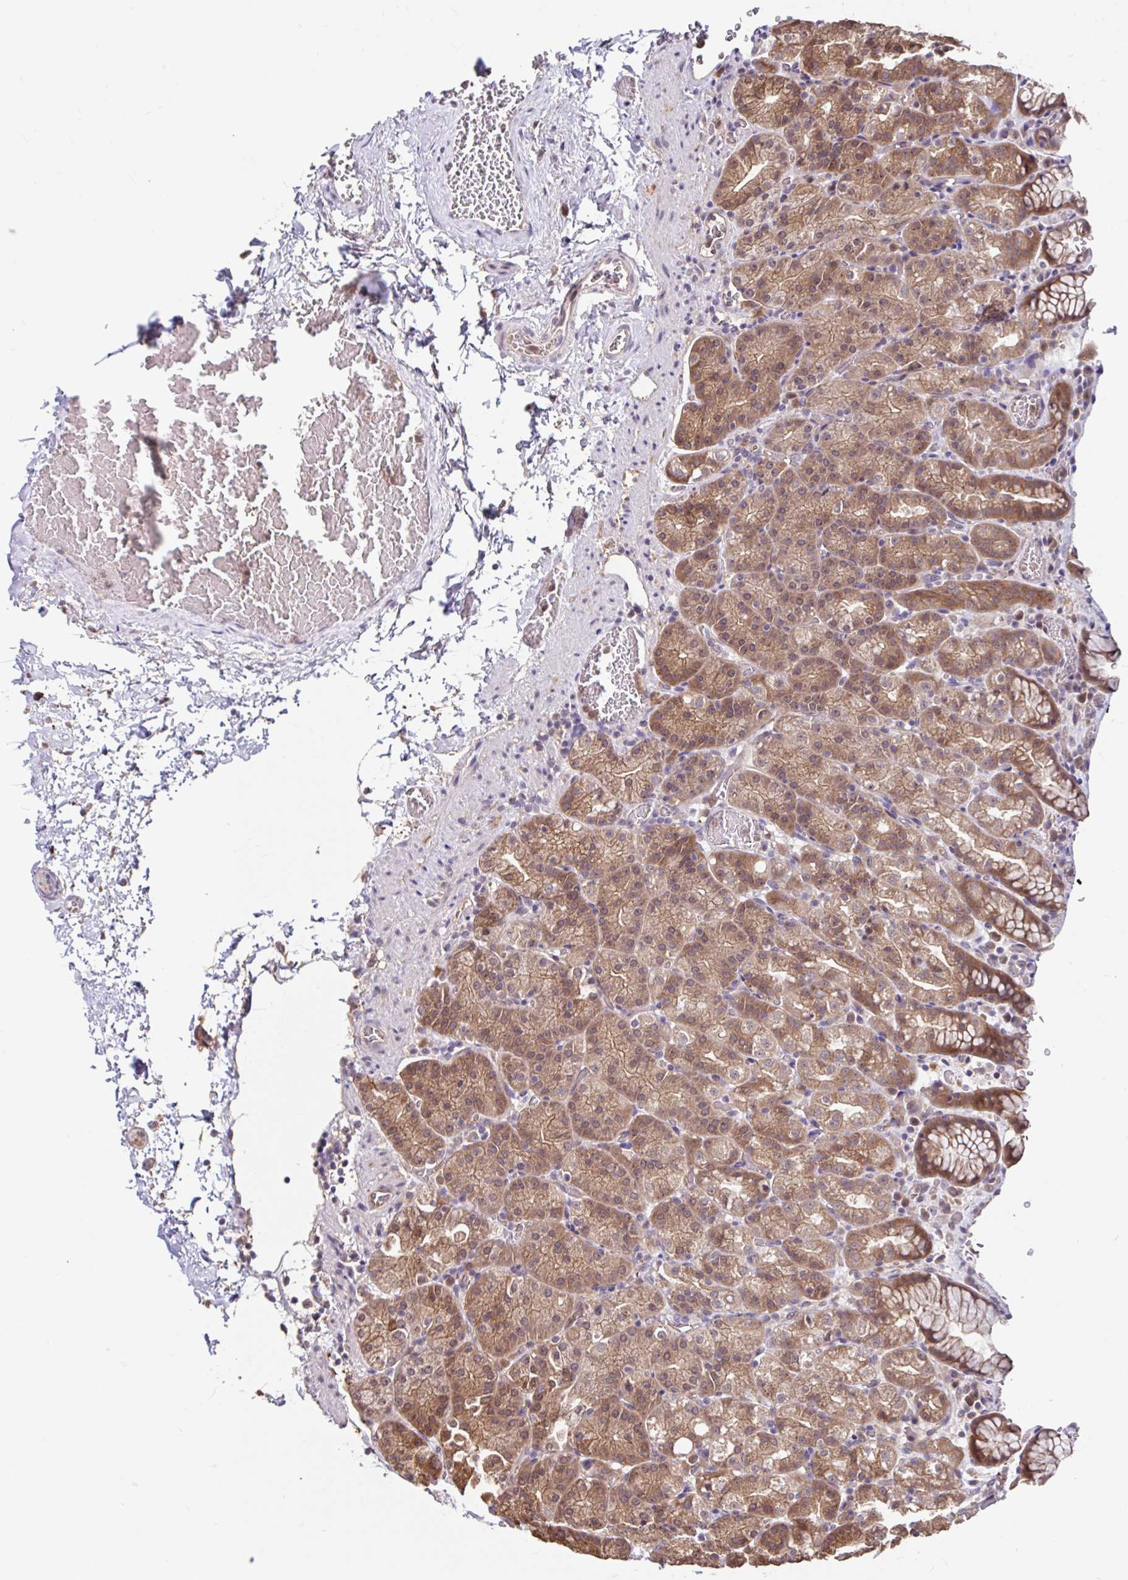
{"staining": {"intensity": "moderate", "quantity": "25%-75%", "location": "cytoplasmic/membranous"}, "tissue": "stomach", "cell_type": "Glandular cells", "image_type": "normal", "snomed": [{"axis": "morphology", "description": "Normal tissue, NOS"}, {"axis": "topography", "description": "Stomach, upper"}], "caption": "Immunohistochemical staining of unremarkable human stomach reveals moderate cytoplasmic/membranous protein positivity in approximately 25%-75% of glandular cells. Nuclei are stained in blue.", "gene": "STYXL1", "patient": {"sex": "female", "age": 81}}